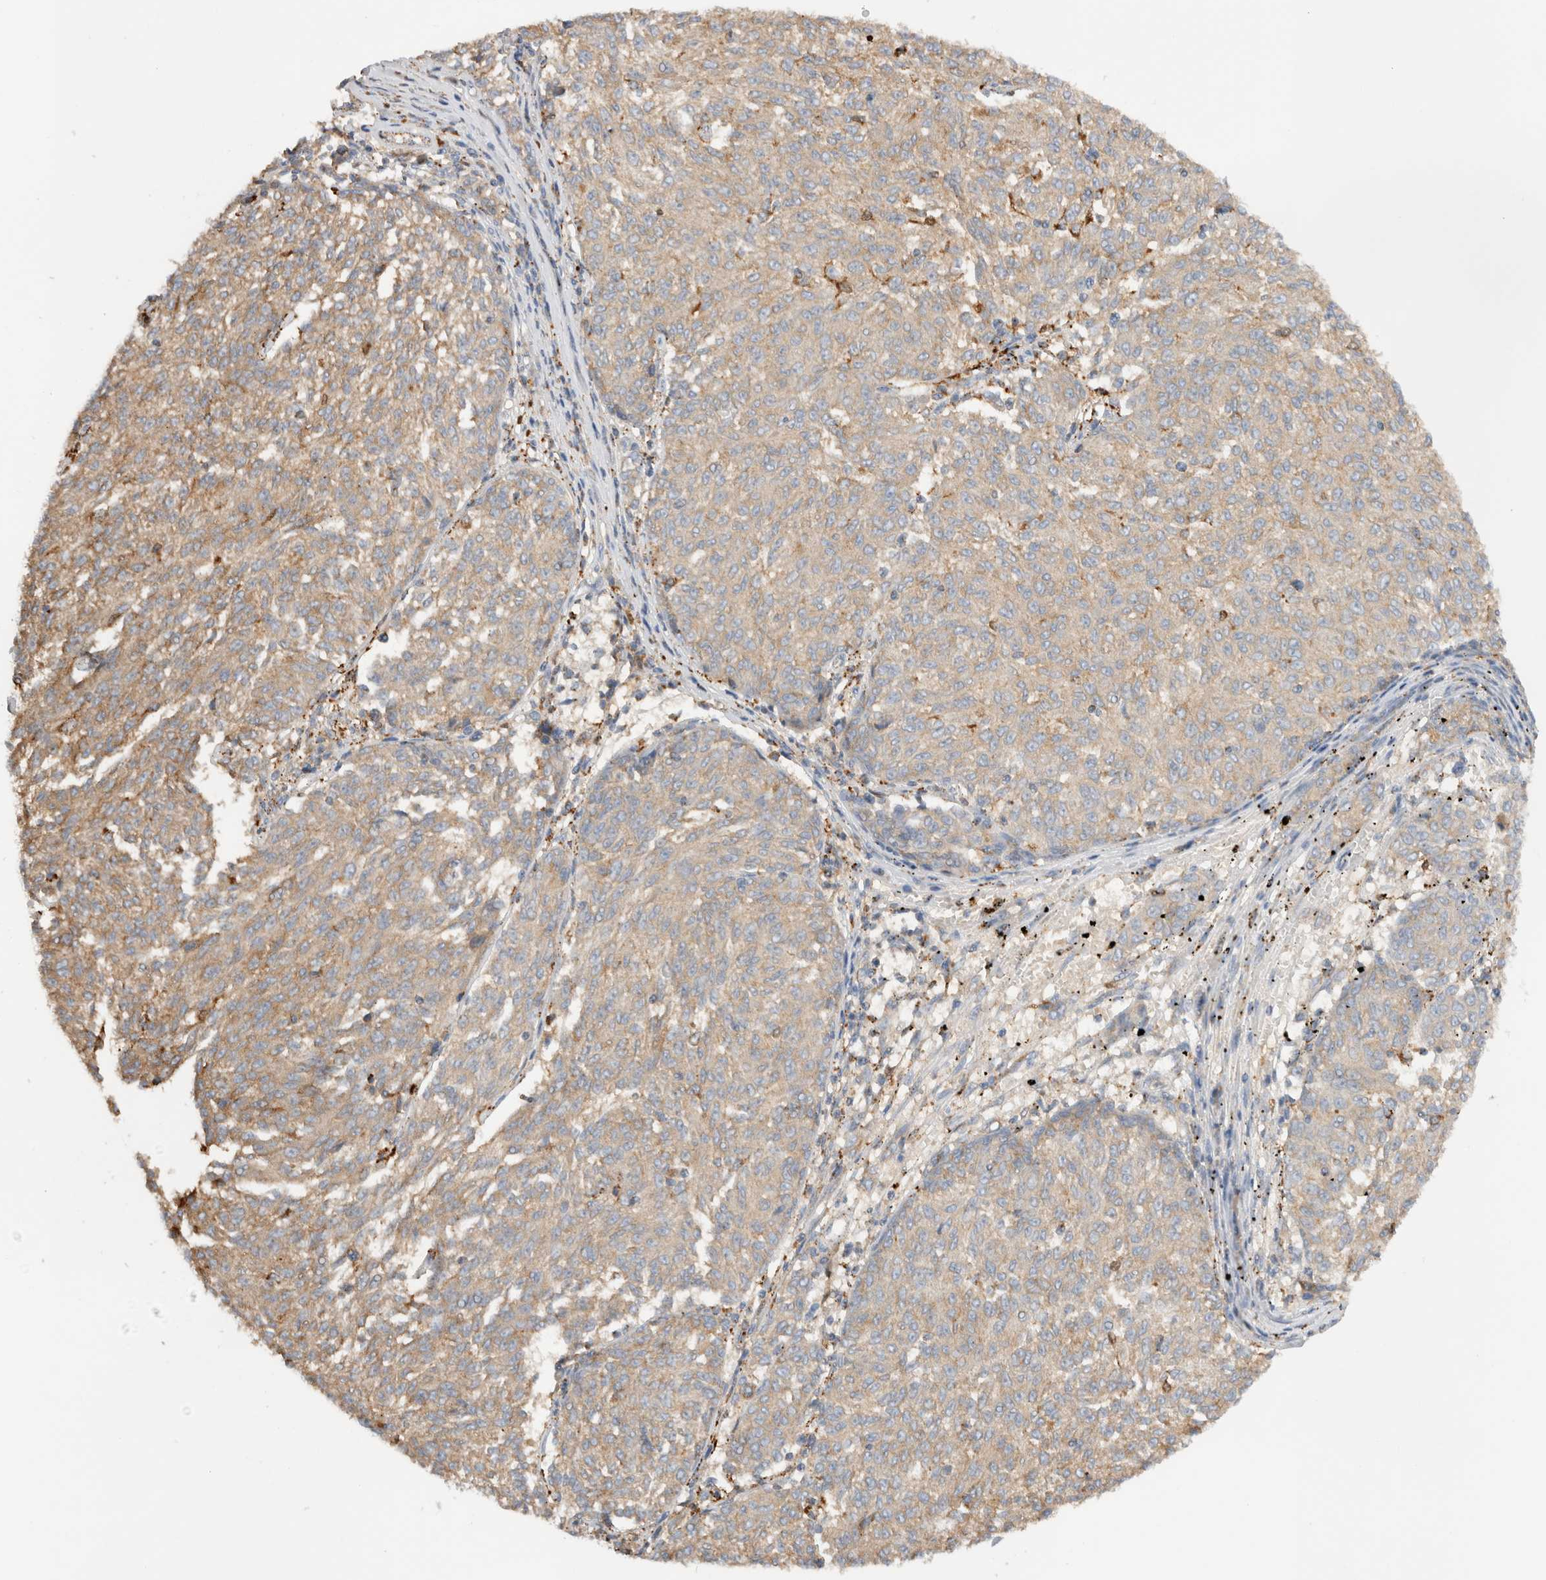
{"staining": {"intensity": "weak", "quantity": ">75%", "location": "cytoplasmic/membranous"}, "tissue": "melanoma", "cell_type": "Tumor cells", "image_type": "cancer", "snomed": [{"axis": "morphology", "description": "Malignant melanoma, NOS"}, {"axis": "topography", "description": "Skin"}], "caption": "Malignant melanoma was stained to show a protein in brown. There is low levels of weak cytoplasmic/membranous expression in about >75% of tumor cells.", "gene": "GNS", "patient": {"sex": "female", "age": 72}}